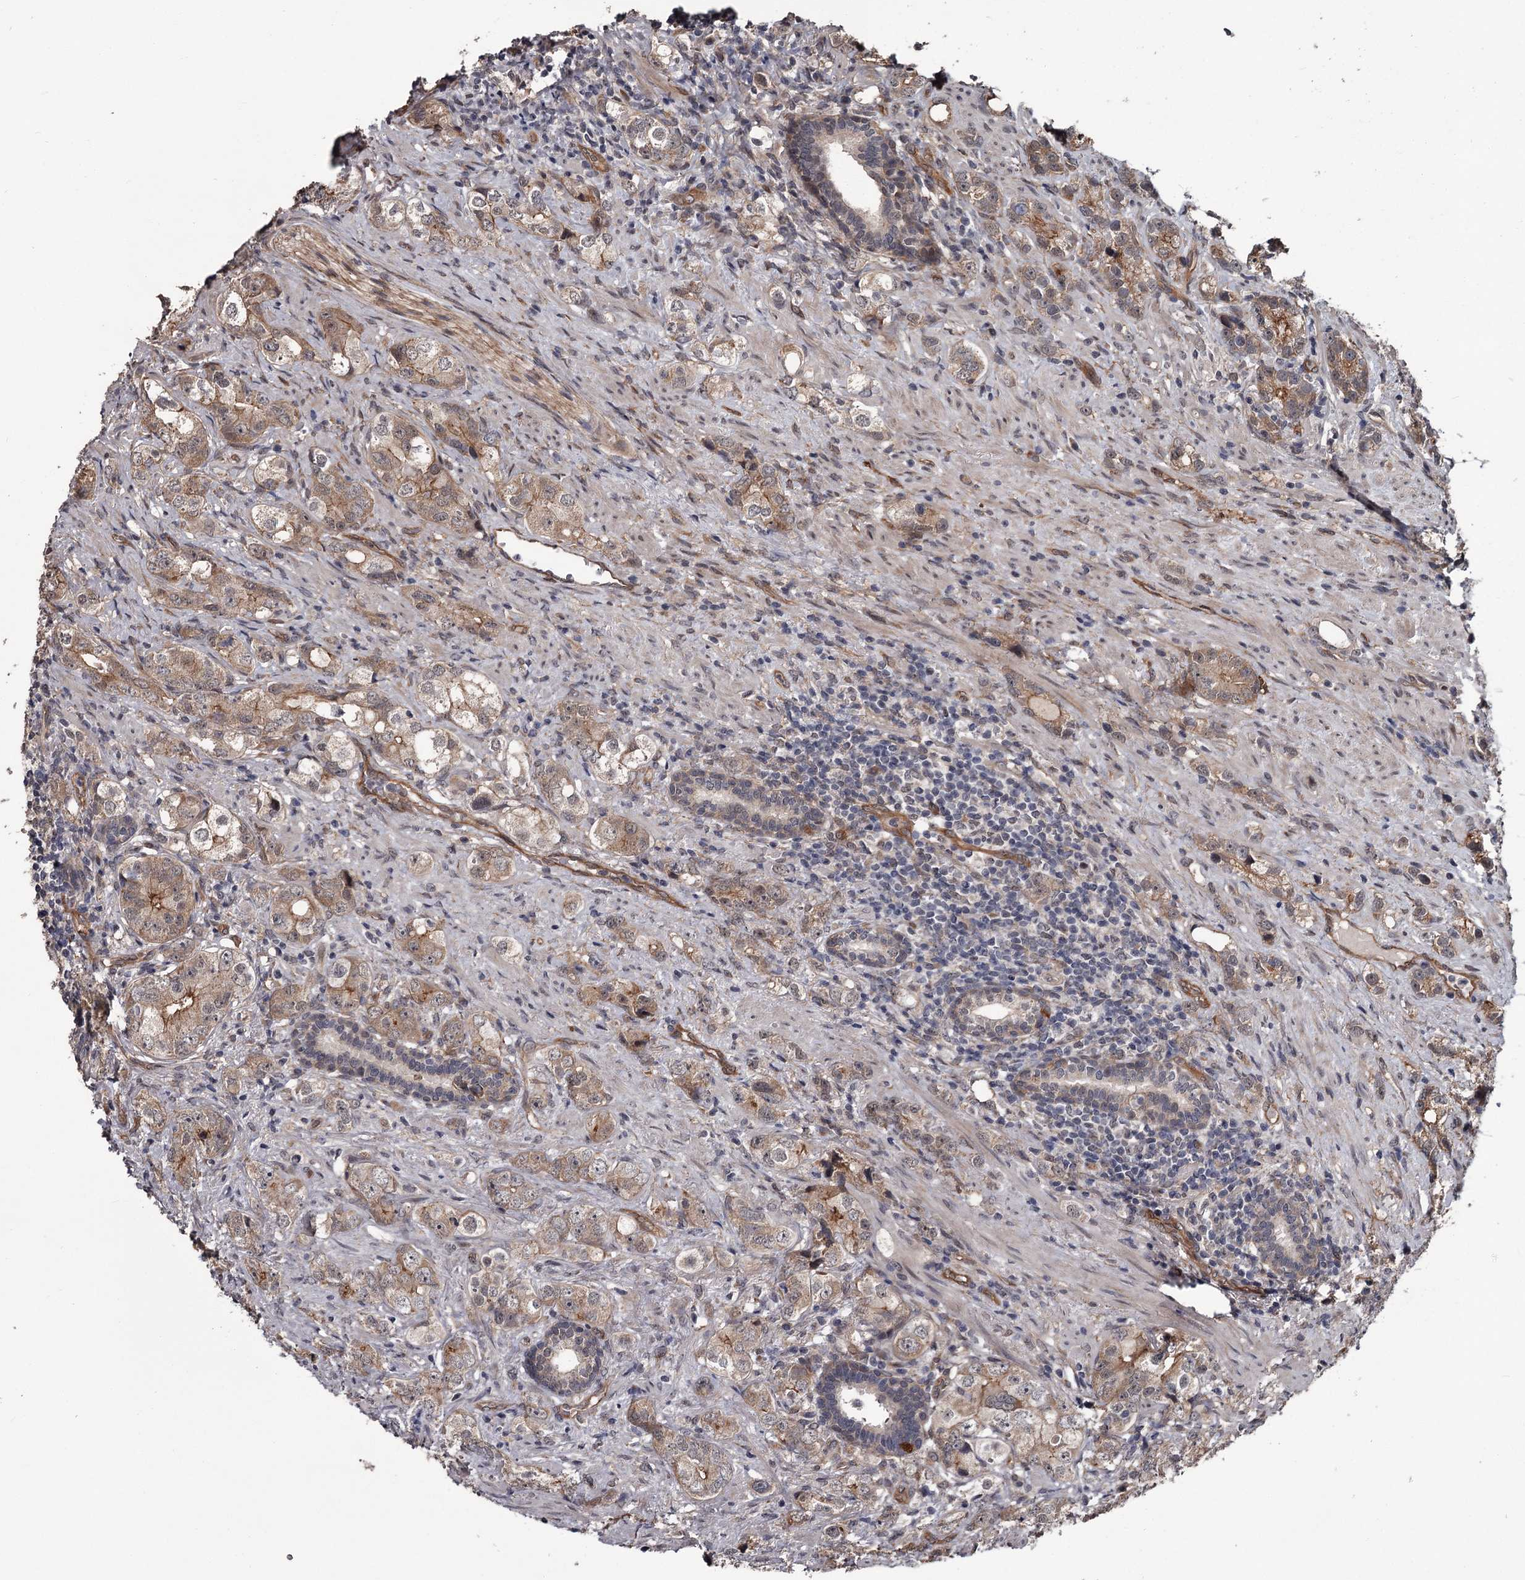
{"staining": {"intensity": "moderate", "quantity": ">75%", "location": "cytoplasmic/membranous"}, "tissue": "prostate cancer", "cell_type": "Tumor cells", "image_type": "cancer", "snomed": [{"axis": "morphology", "description": "Adenocarcinoma, High grade"}, {"axis": "topography", "description": "Prostate"}], "caption": "IHC image of human high-grade adenocarcinoma (prostate) stained for a protein (brown), which demonstrates medium levels of moderate cytoplasmic/membranous positivity in approximately >75% of tumor cells.", "gene": "CDC42EP2", "patient": {"sex": "male", "age": 63}}